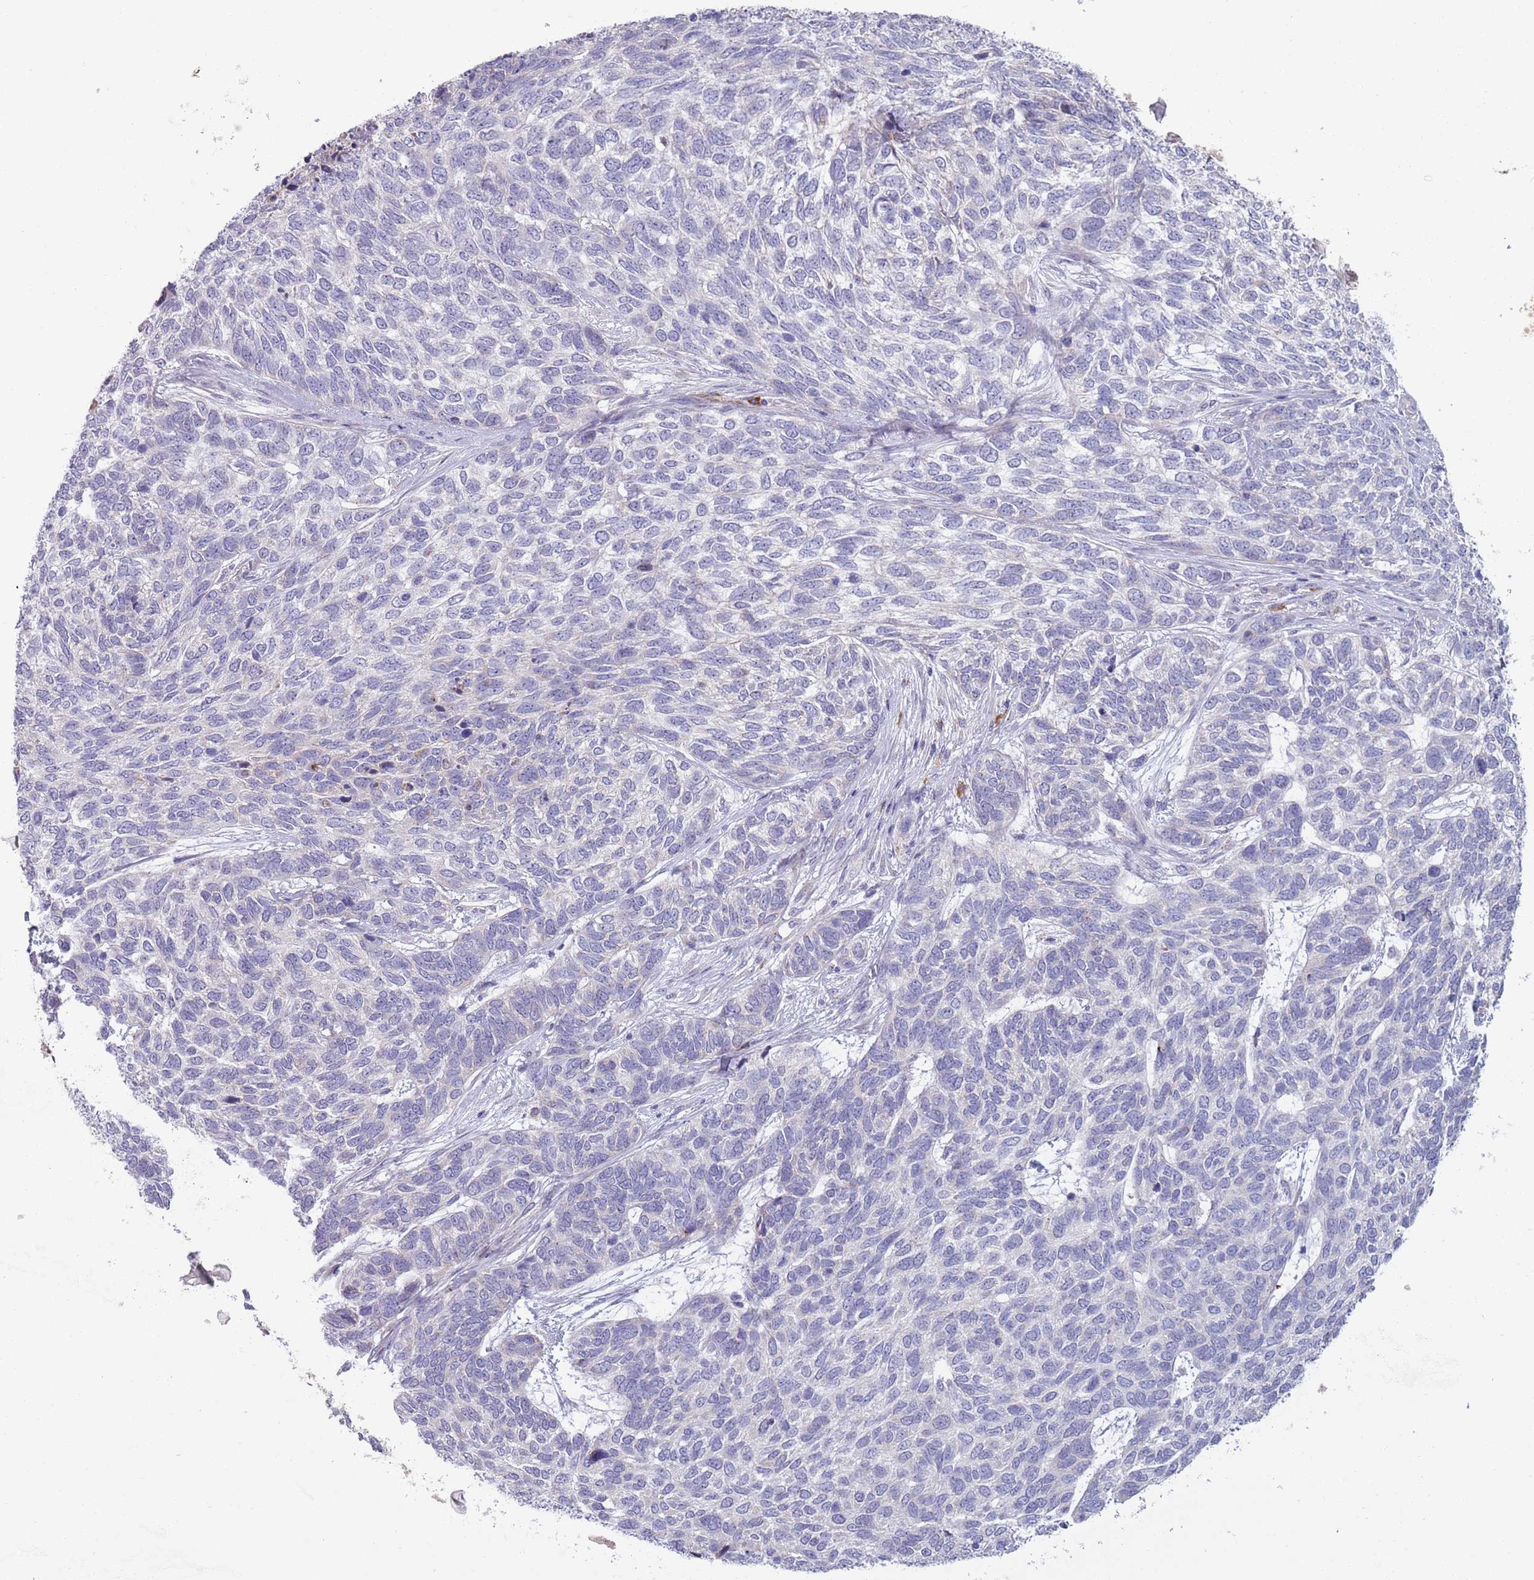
{"staining": {"intensity": "negative", "quantity": "none", "location": "none"}, "tissue": "skin cancer", "cell_type": "Tumor cells", "image_type": "cancer", "snomed": [{"axis": "morphology", "description": "Basal cell carcinoma"}, {"axis": "topography", "description": "Skin"}], "caption": "DAB immunohistochemical staining of human skin cancer demonstrates no significant staining in tumor cells.", "gene": "LTB", "patient": {"sex": "female", "age": 65}}